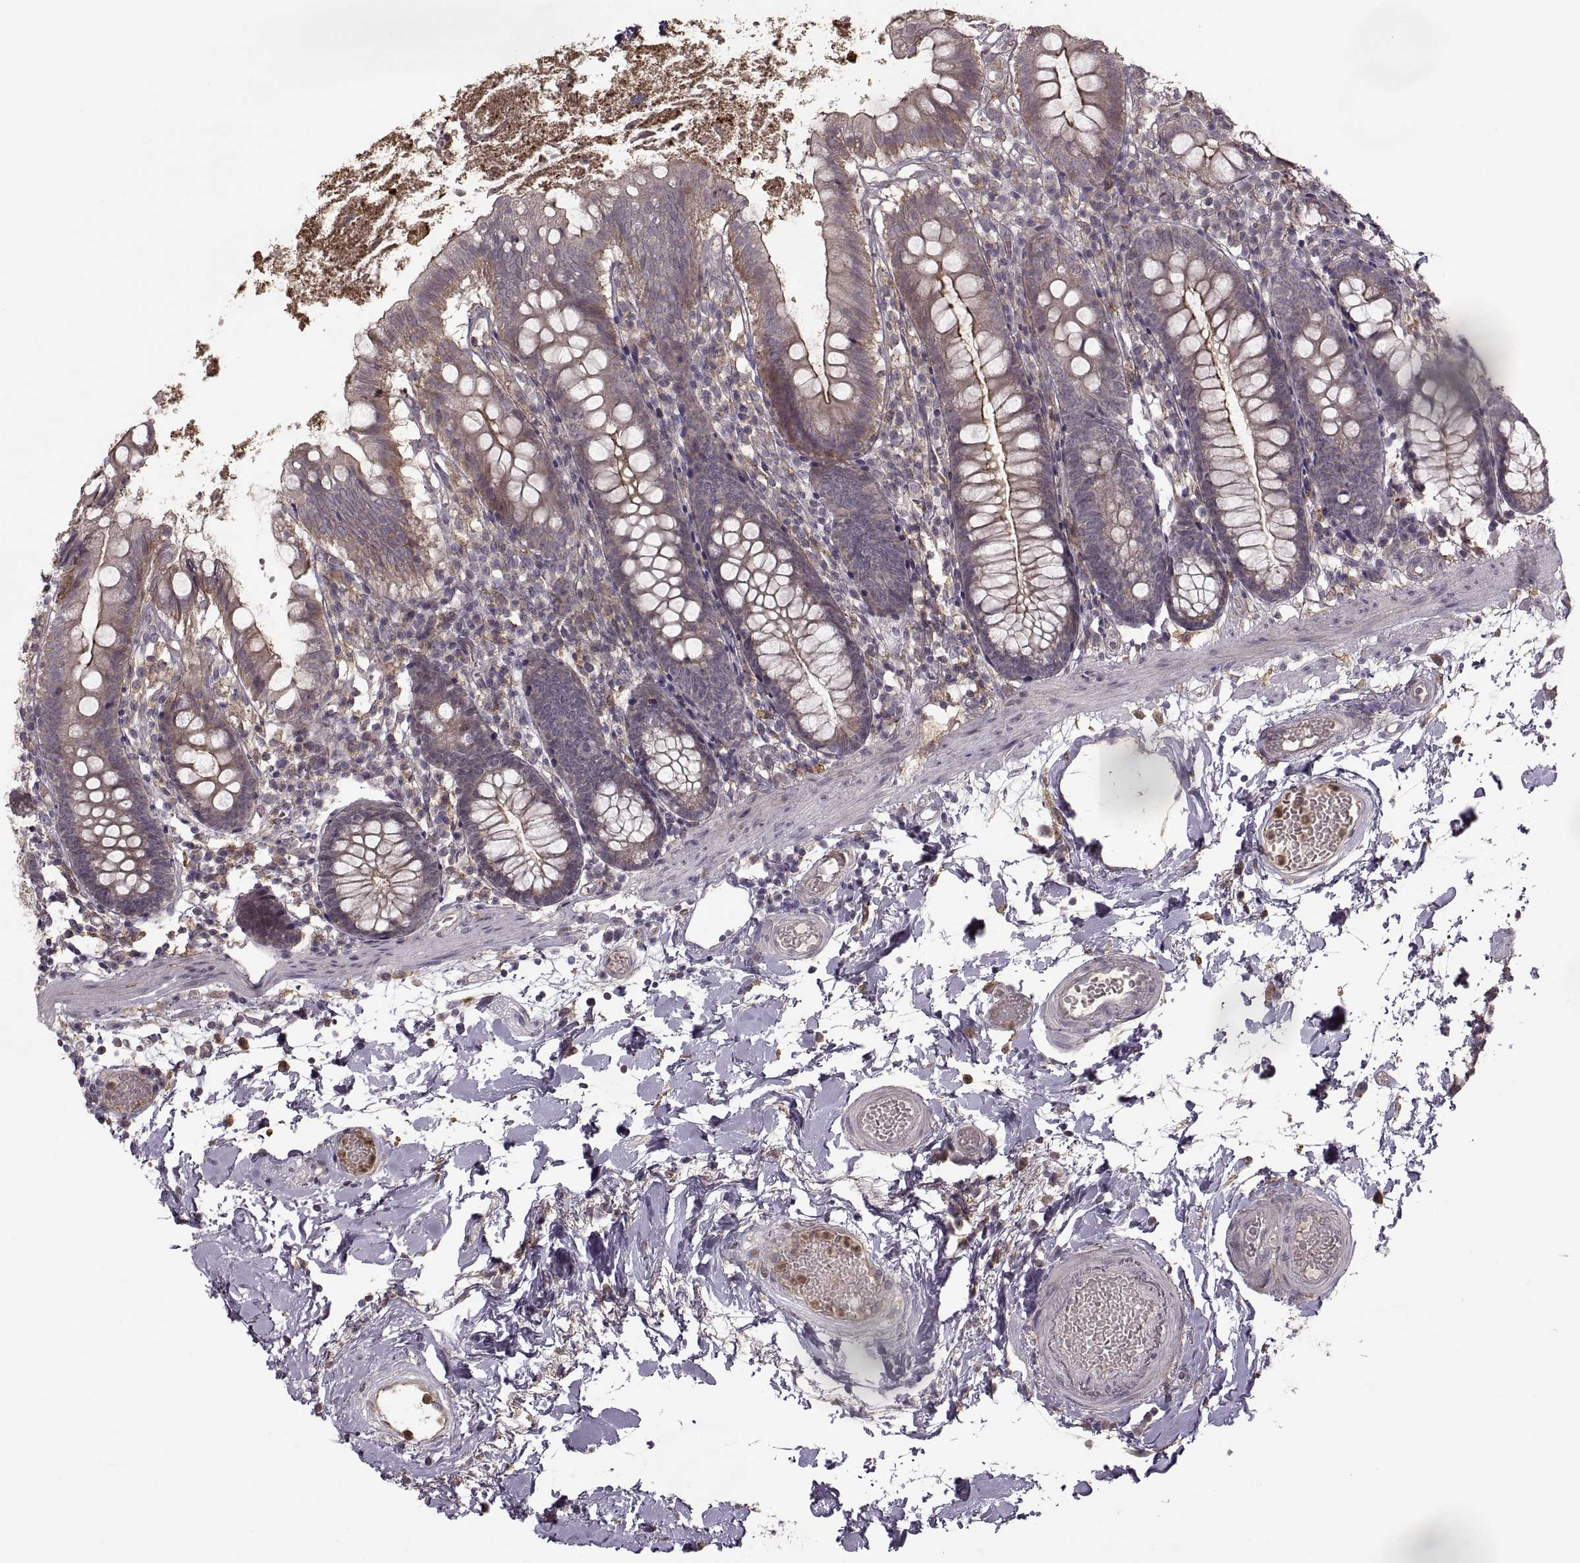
{"staining": {"intensity": "moderate", "quantity": ">75%", "location": "cytoplasmic/membranous"}, "tissue": "small intestine", "cell_type": "Glandular cells", "image_type": "normal", "snomed": [{"axis": "morphology", "description": "Normal tissue, NOS"}, {"axis": "topography", "description": "Small intestine"}], "caption": "Immunohistochemistry (DAB (3,3'-diaminobenzidine)) staining of normal small intestine shows moderate cytoplasmic/membranous protein expression in about >75% of glandular cells.", "gene": "PIERCE1", "patient": {"sex": "female", "age": 90}}